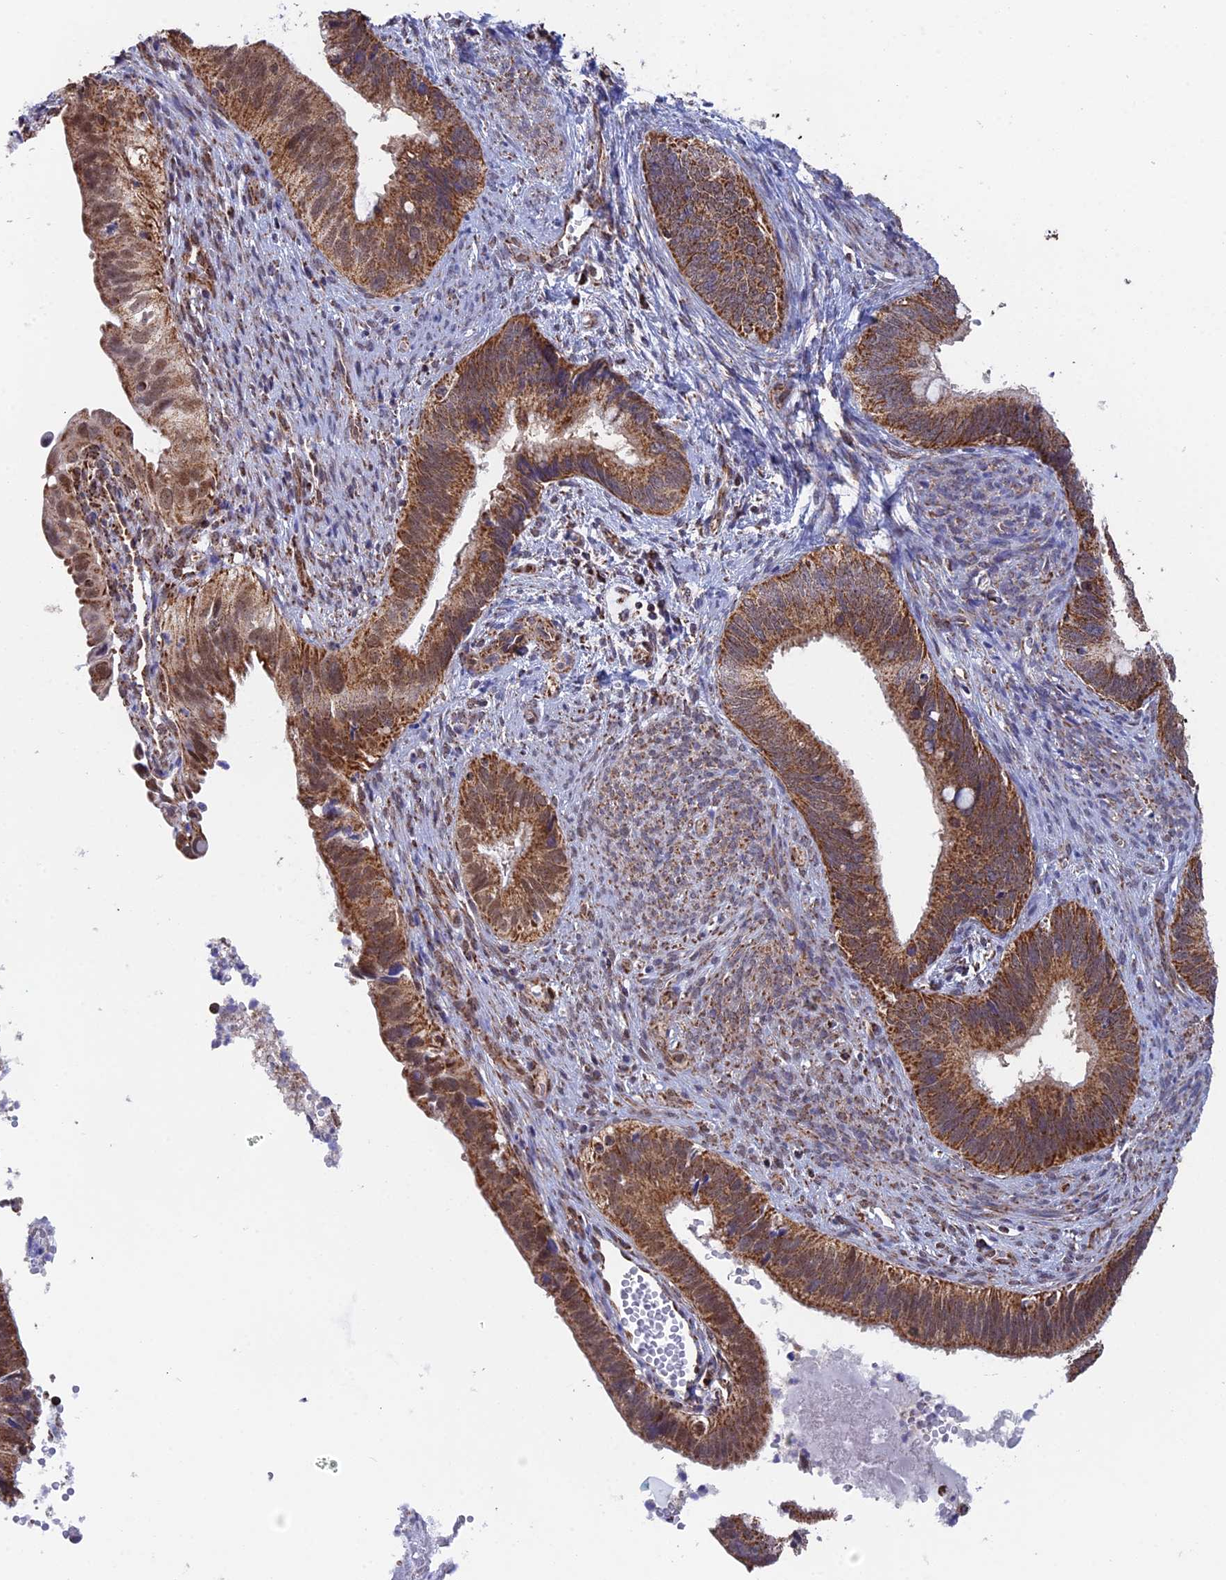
{"staining": {"intensity": "strong", "quantity": ">75%", "location": "cytoplasmic/membranous"}, "tissue": "cervical cancer", "cell_type": "Tumor cells", "image_type": "cancer", "snomed": [{"axis": "morphology", "description": "Adenocarcinoma, NOS"}, {"axis": "topography", "description": "Cervix"}], "caption": "Immunohistochemistry (IHC) micrograph of neoplastic tissue: cervical cancer (adenocarcinoma) stained using immunohistochemistry shows high levels of strong protein expression localized specifically in the cytoplasmic/membranous of tumor cells, appearing as a cytoplasmic/membranous brown color.", "gene": "CDC16", "patient": {"sex": "female", "age": 42}}